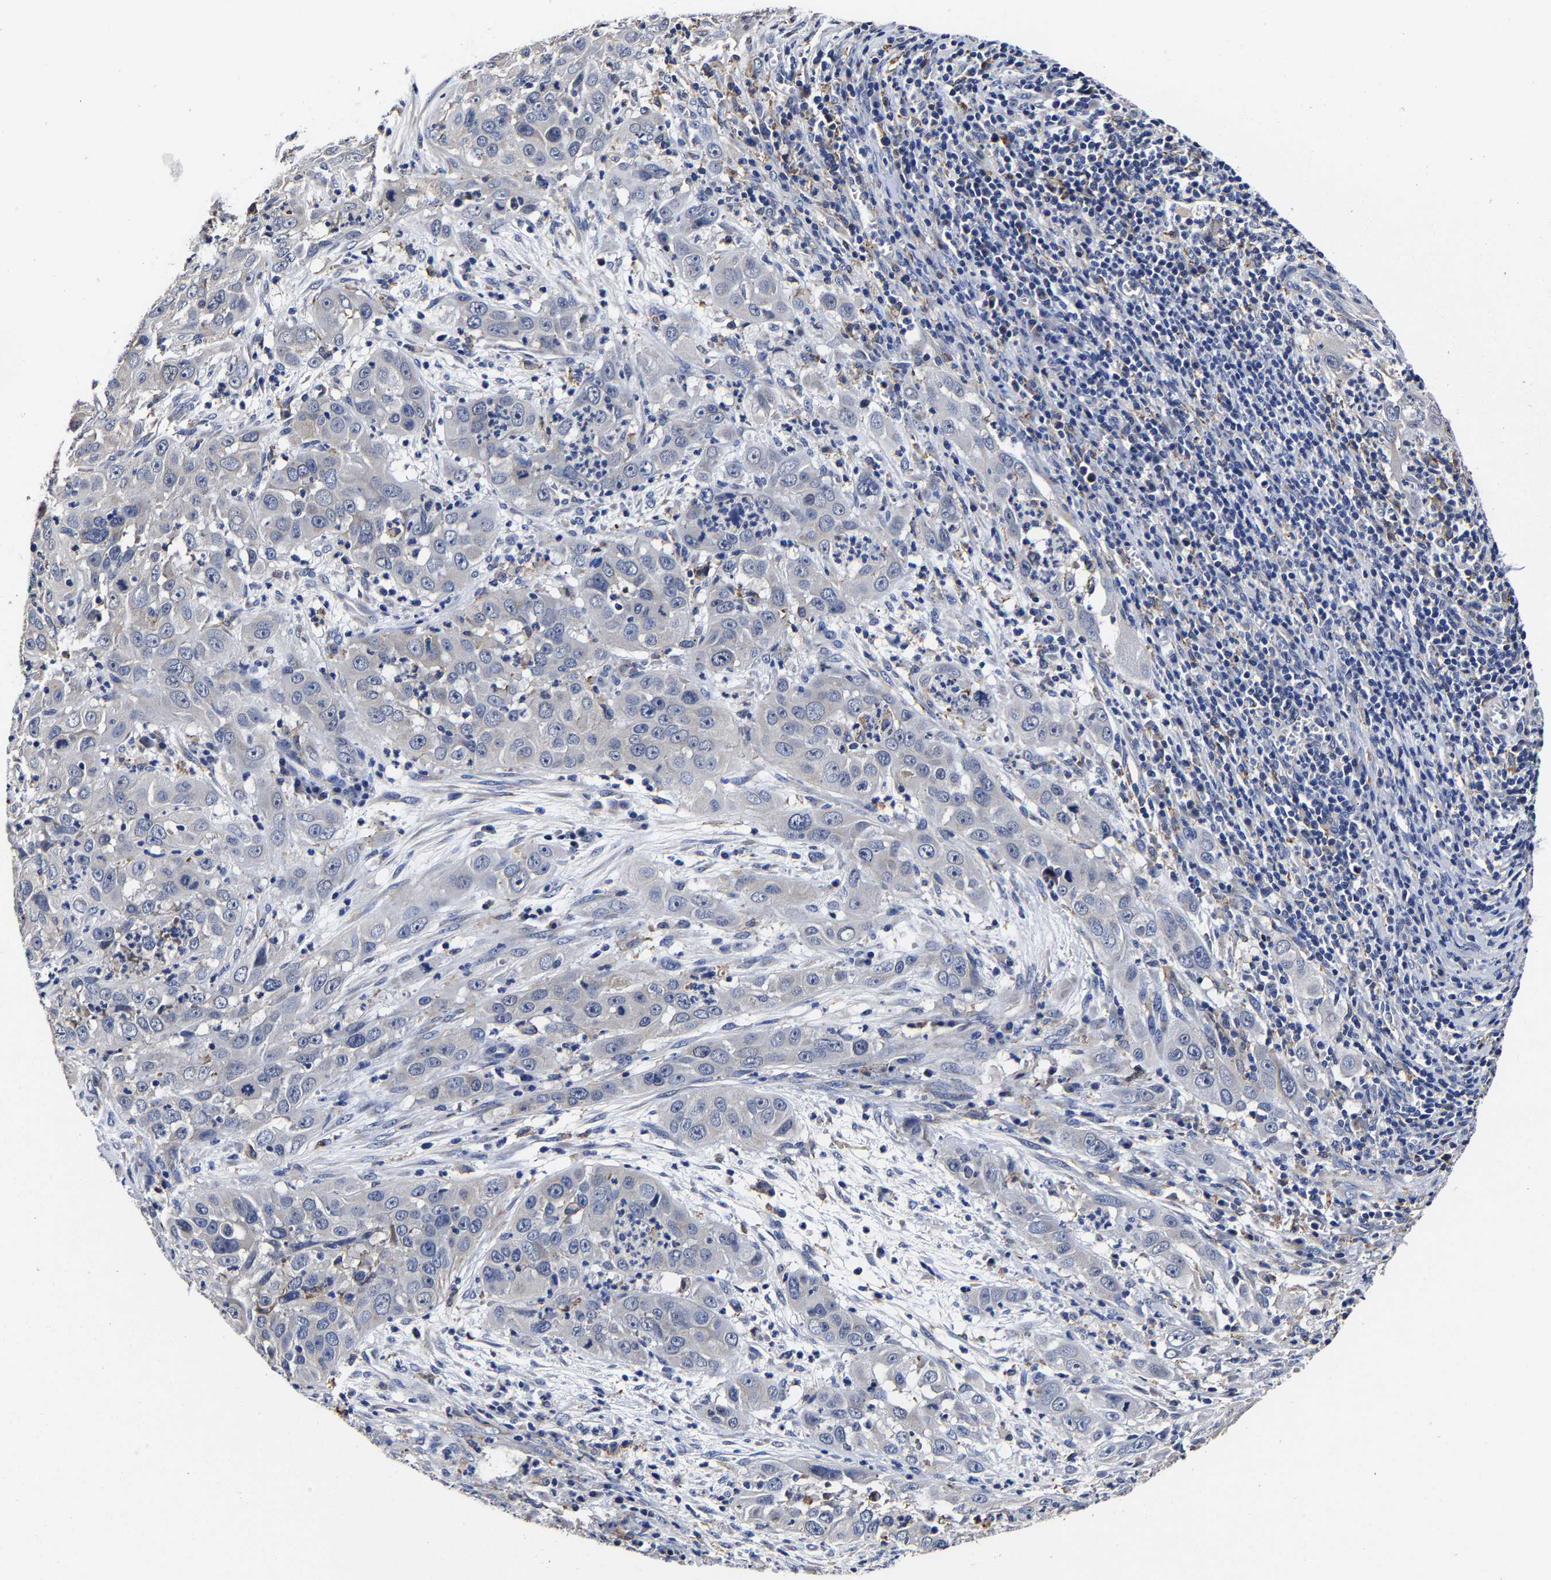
{"staining": {"intensity": "negative", "quantity": "none", "location": "none"}, "tissue": "cervical cancer", "cell_type": "Tumor cells", "image_type": "cancer", "snomed": [{"axis": "morphology", "description": "Squamous cell carcinoma, NOS"}, {"axis": "topography", "description": "Cervix"}], "caption": "High magnification brightfield microscopy of squamous cell carcinoma (cervical) stained with DAB (brown) and counterstained with hematoxylin (blue): tumor cells show no significant staining. (DAB (3,3'-diaminobenzidine) immunohistochemistry visualized using brightfield microscopy, high magnification).", "gene": "AASS", "patient": {"sex": "female", "age": 32}}